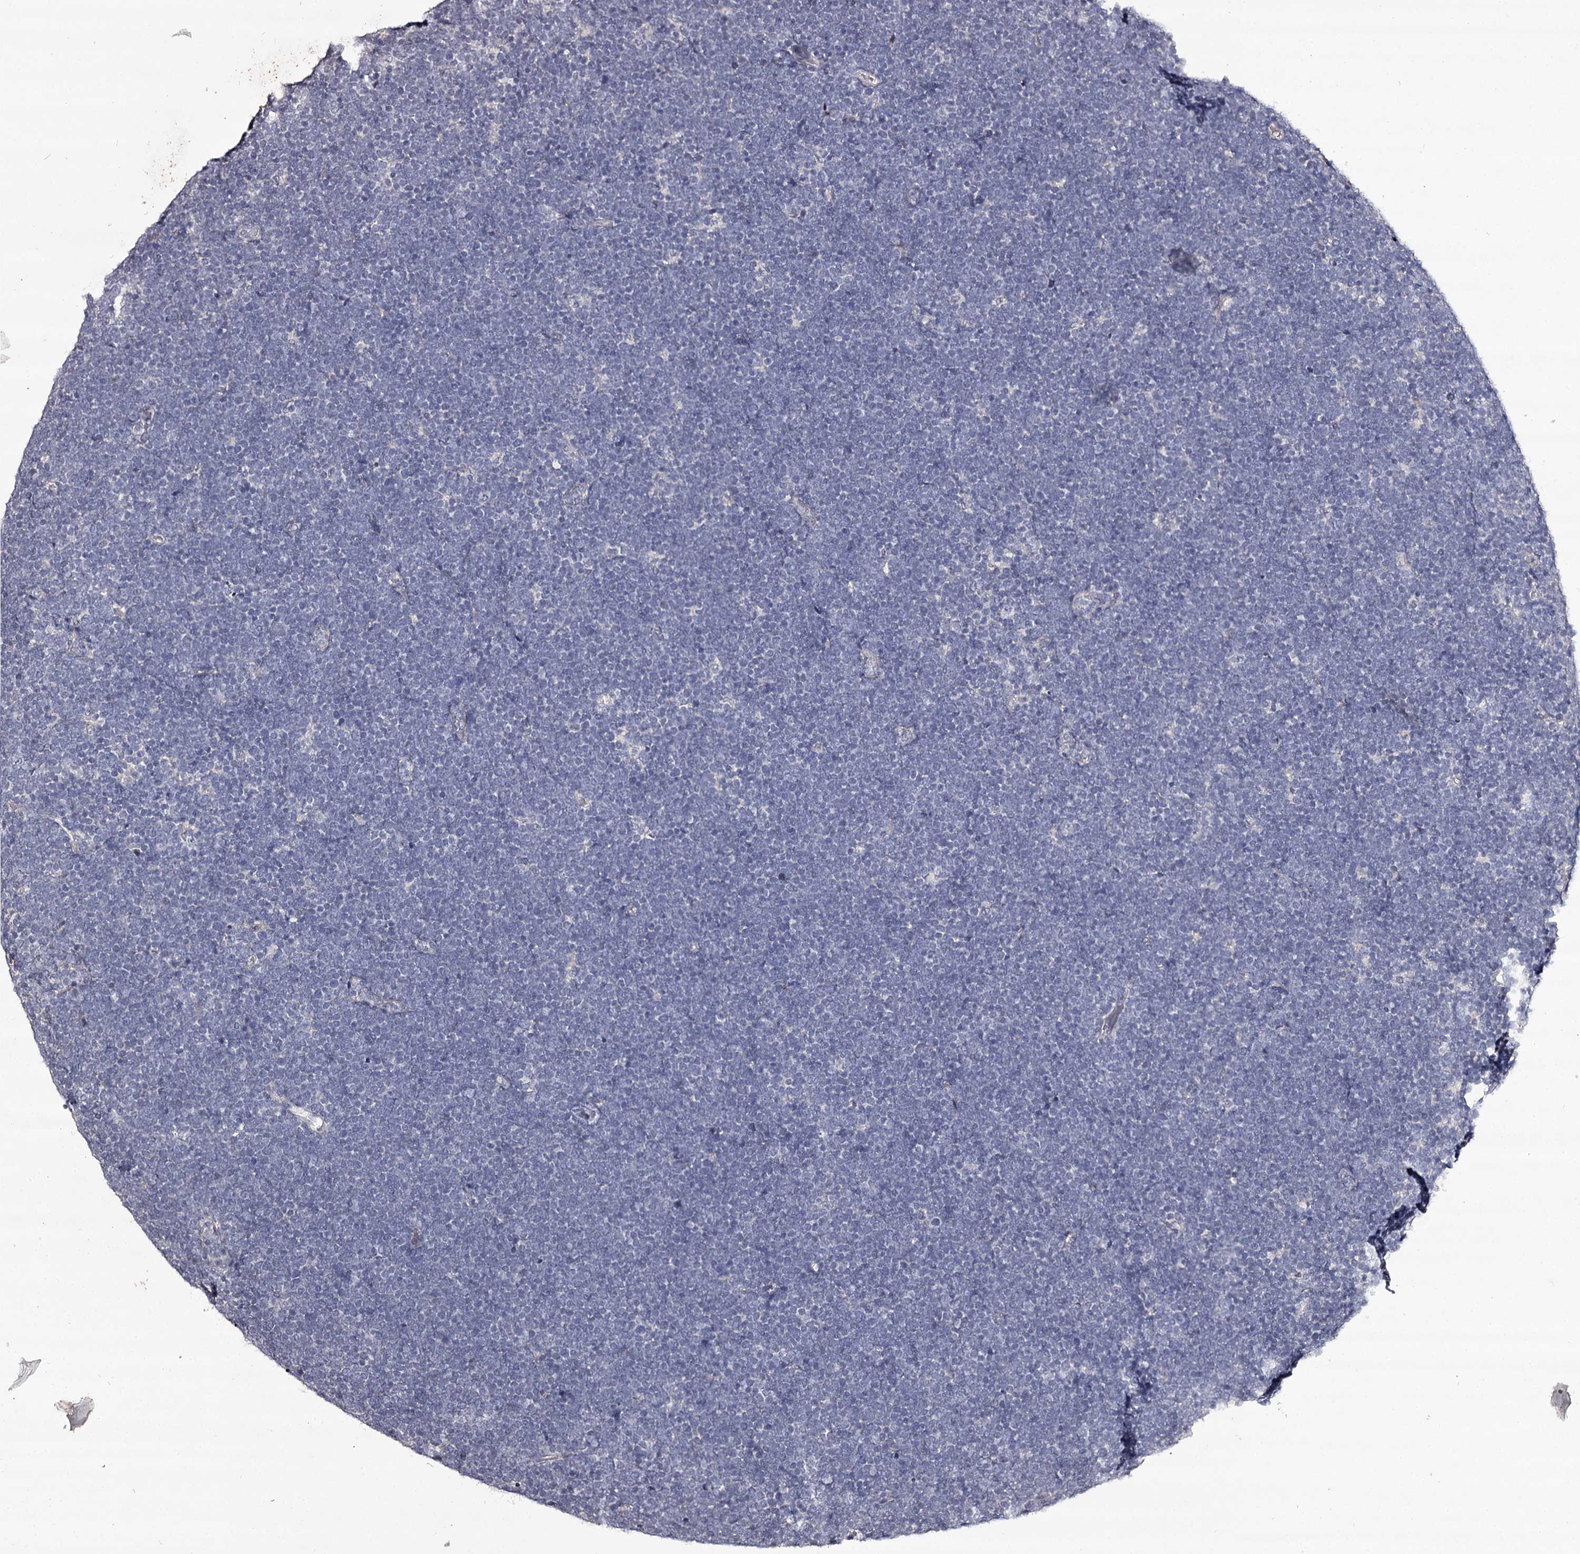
{"staining": {"intensity": "negative", "quantity": "none", "location": "none"}, "tissue": "lymphoma", "cell_type": "Tumor cells", "image_type": "cancer", "snomed": [{"axis": "morphology", "description": "Malignant lymphoma, non-Hodgkin's type, High grade"}, {"axis": "topography", "description": "Lymph node"}], "caption": "DAB (3,3'-diaminobenzidine) immunohistochemical staining of human lymphoma reveals no significant expression in tumor cells.", "gene": "PRM2", "patient": {"sex": "male", "age": 13}}